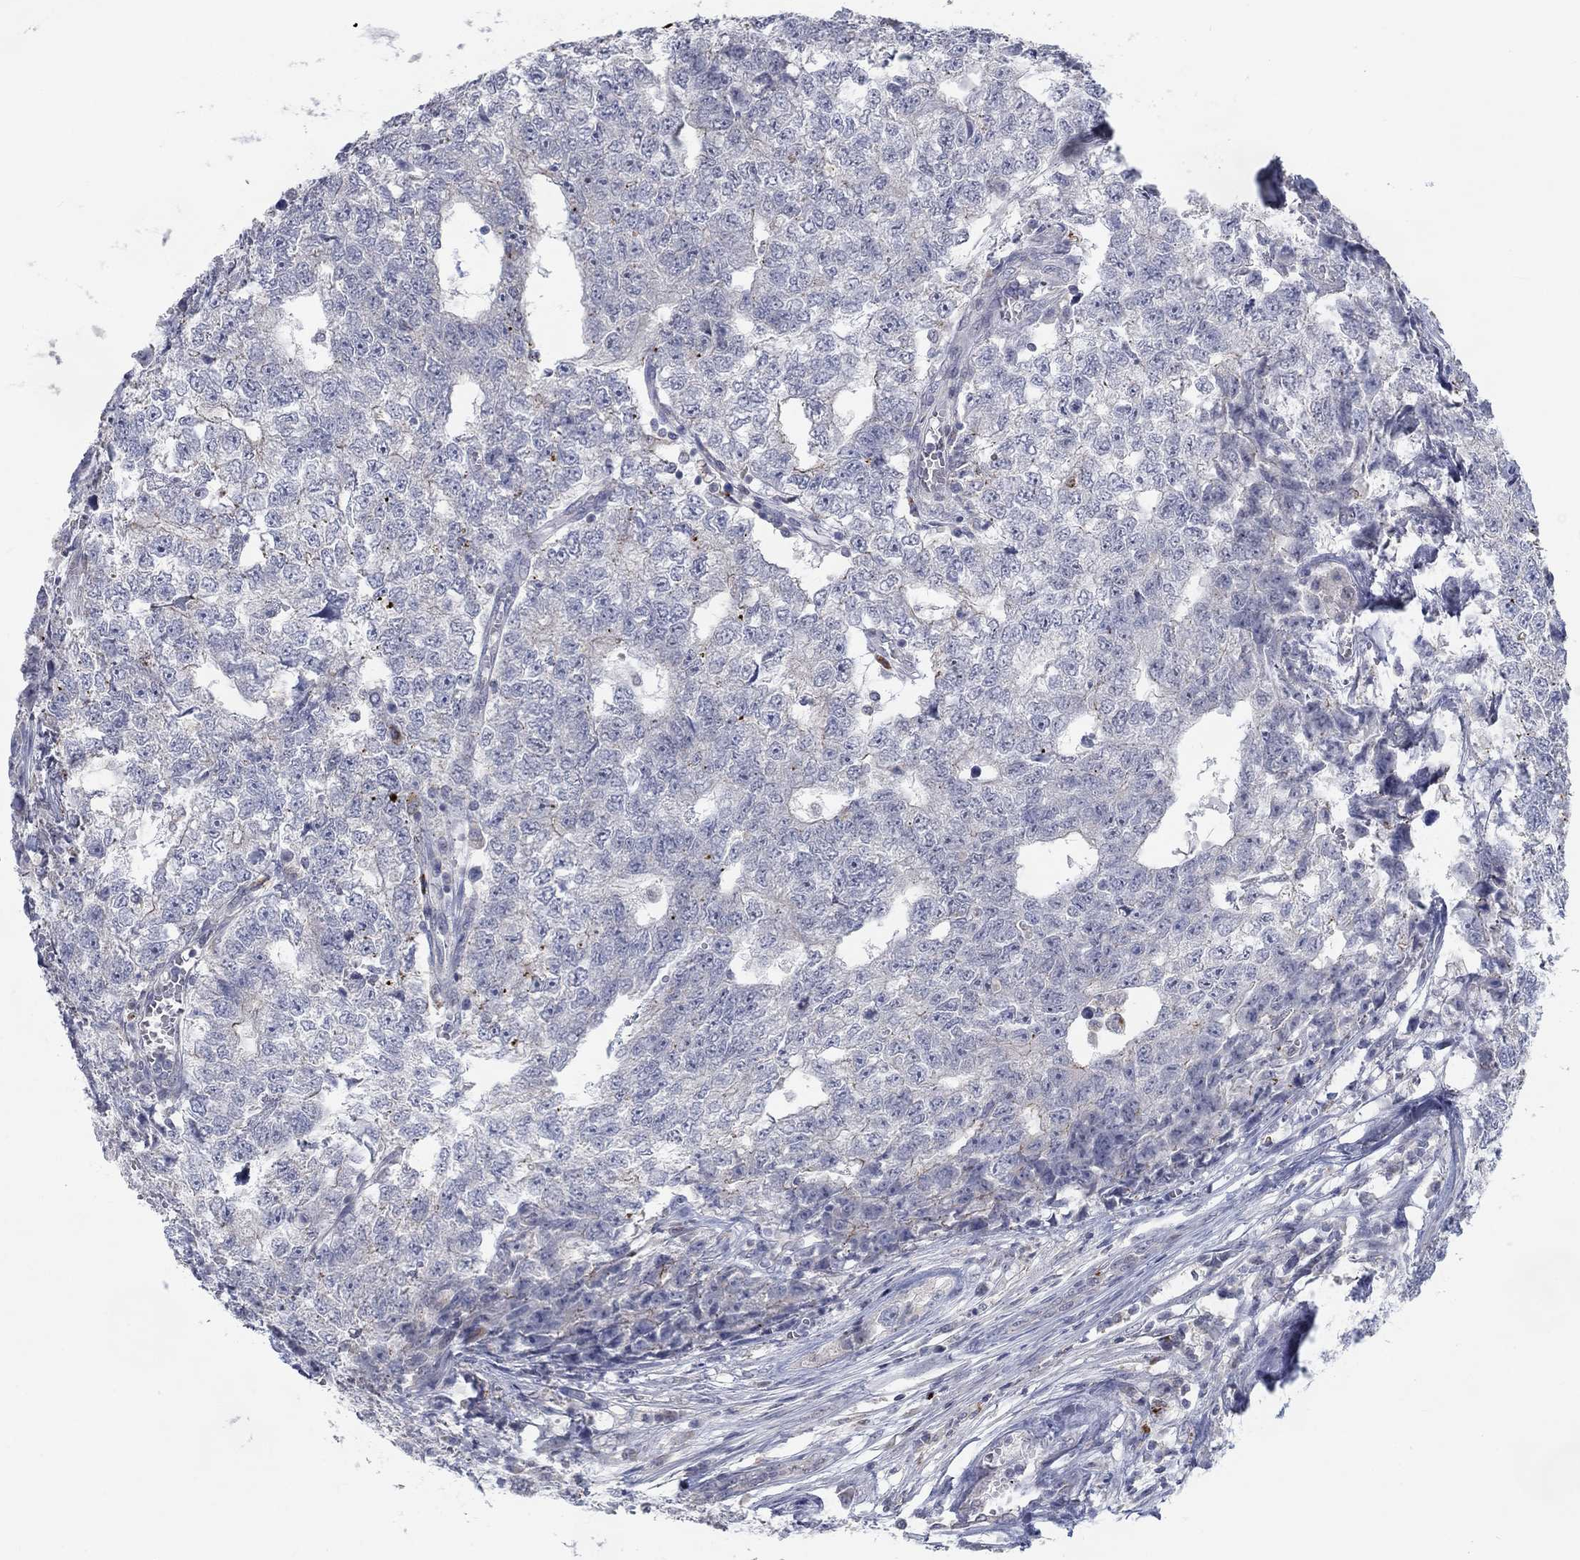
{"staining": {"intensity": "moderate", "quantity": "<25%", "location": "cytoplasmic/membranous"}, "tissue": "testis cancer", "cell_type": "Tumor cells", "image_type": "cancer", "snomed": [{"axis": "morphology", "description": "Seminoma, NOS"}, {"axis": "morphology", "description": "Carcinoma, Embryonal, NOS"}, {"axis": "topography", "description": "Testis"}], "caption": "This photomicrograph exhibits IHC staining of human embryonal carcinoma (testis), with low moderate cytoplasmic/membranous expression in about <25% of tumor cells.", "gene": "MTSS2", "patient": {"sex": "male", "age": 22}}